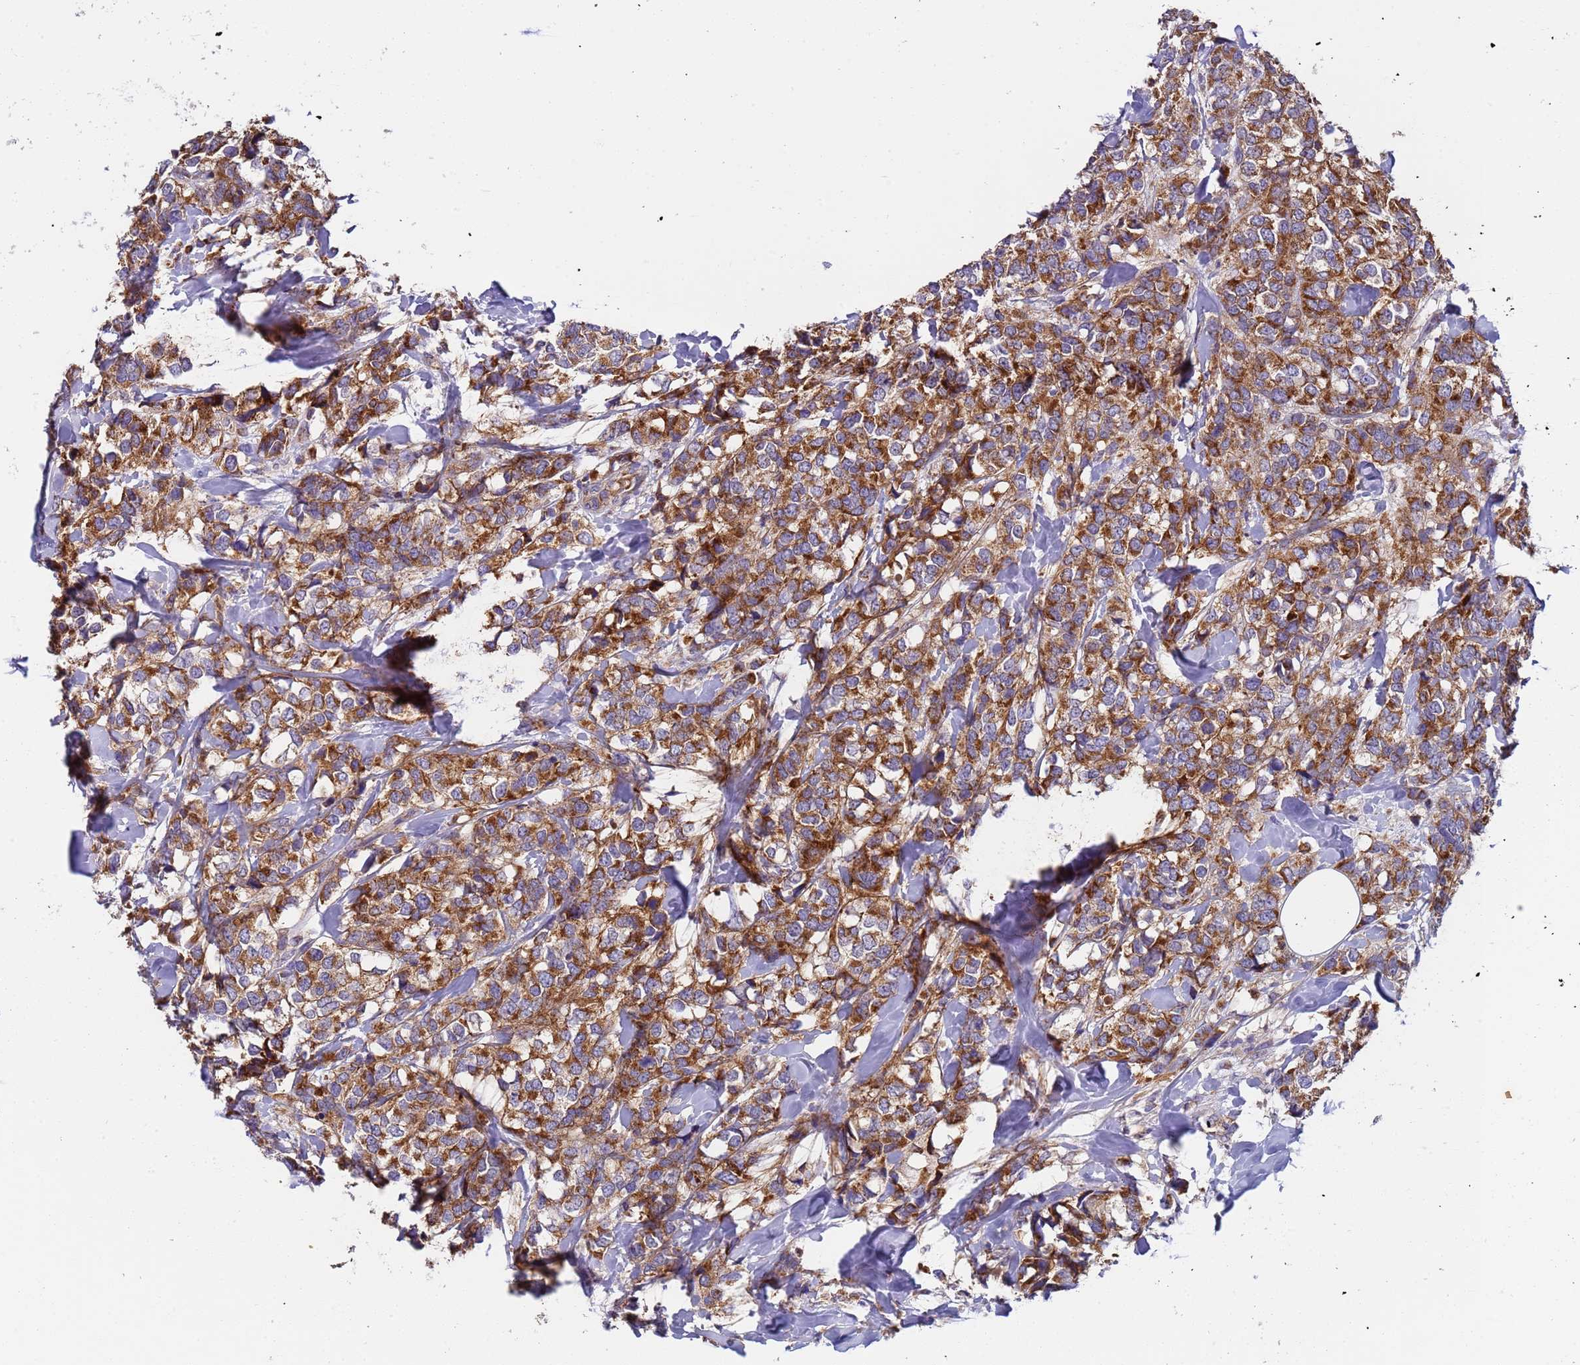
{"staining": {"intensity": "strong", "quantity": ">75%", "location": "cytoplasmic/membranous"}, "tissue": "breast cancer", "cell_type": "Tumor cells", "image_type": "cancer", "snomed": [{"axis": "morphology", "description": "Lobular carcinoma"}, {"axis": "topography", "description": "Breast"}], "caption": "Brown immunohistochemical staining in breast cancer shows strong cytoplasmic/membranous positivity in approximately >75% of tumor cells.", "gene": "TMEM126A", "patient": {"sex": "female", "age": 59}}